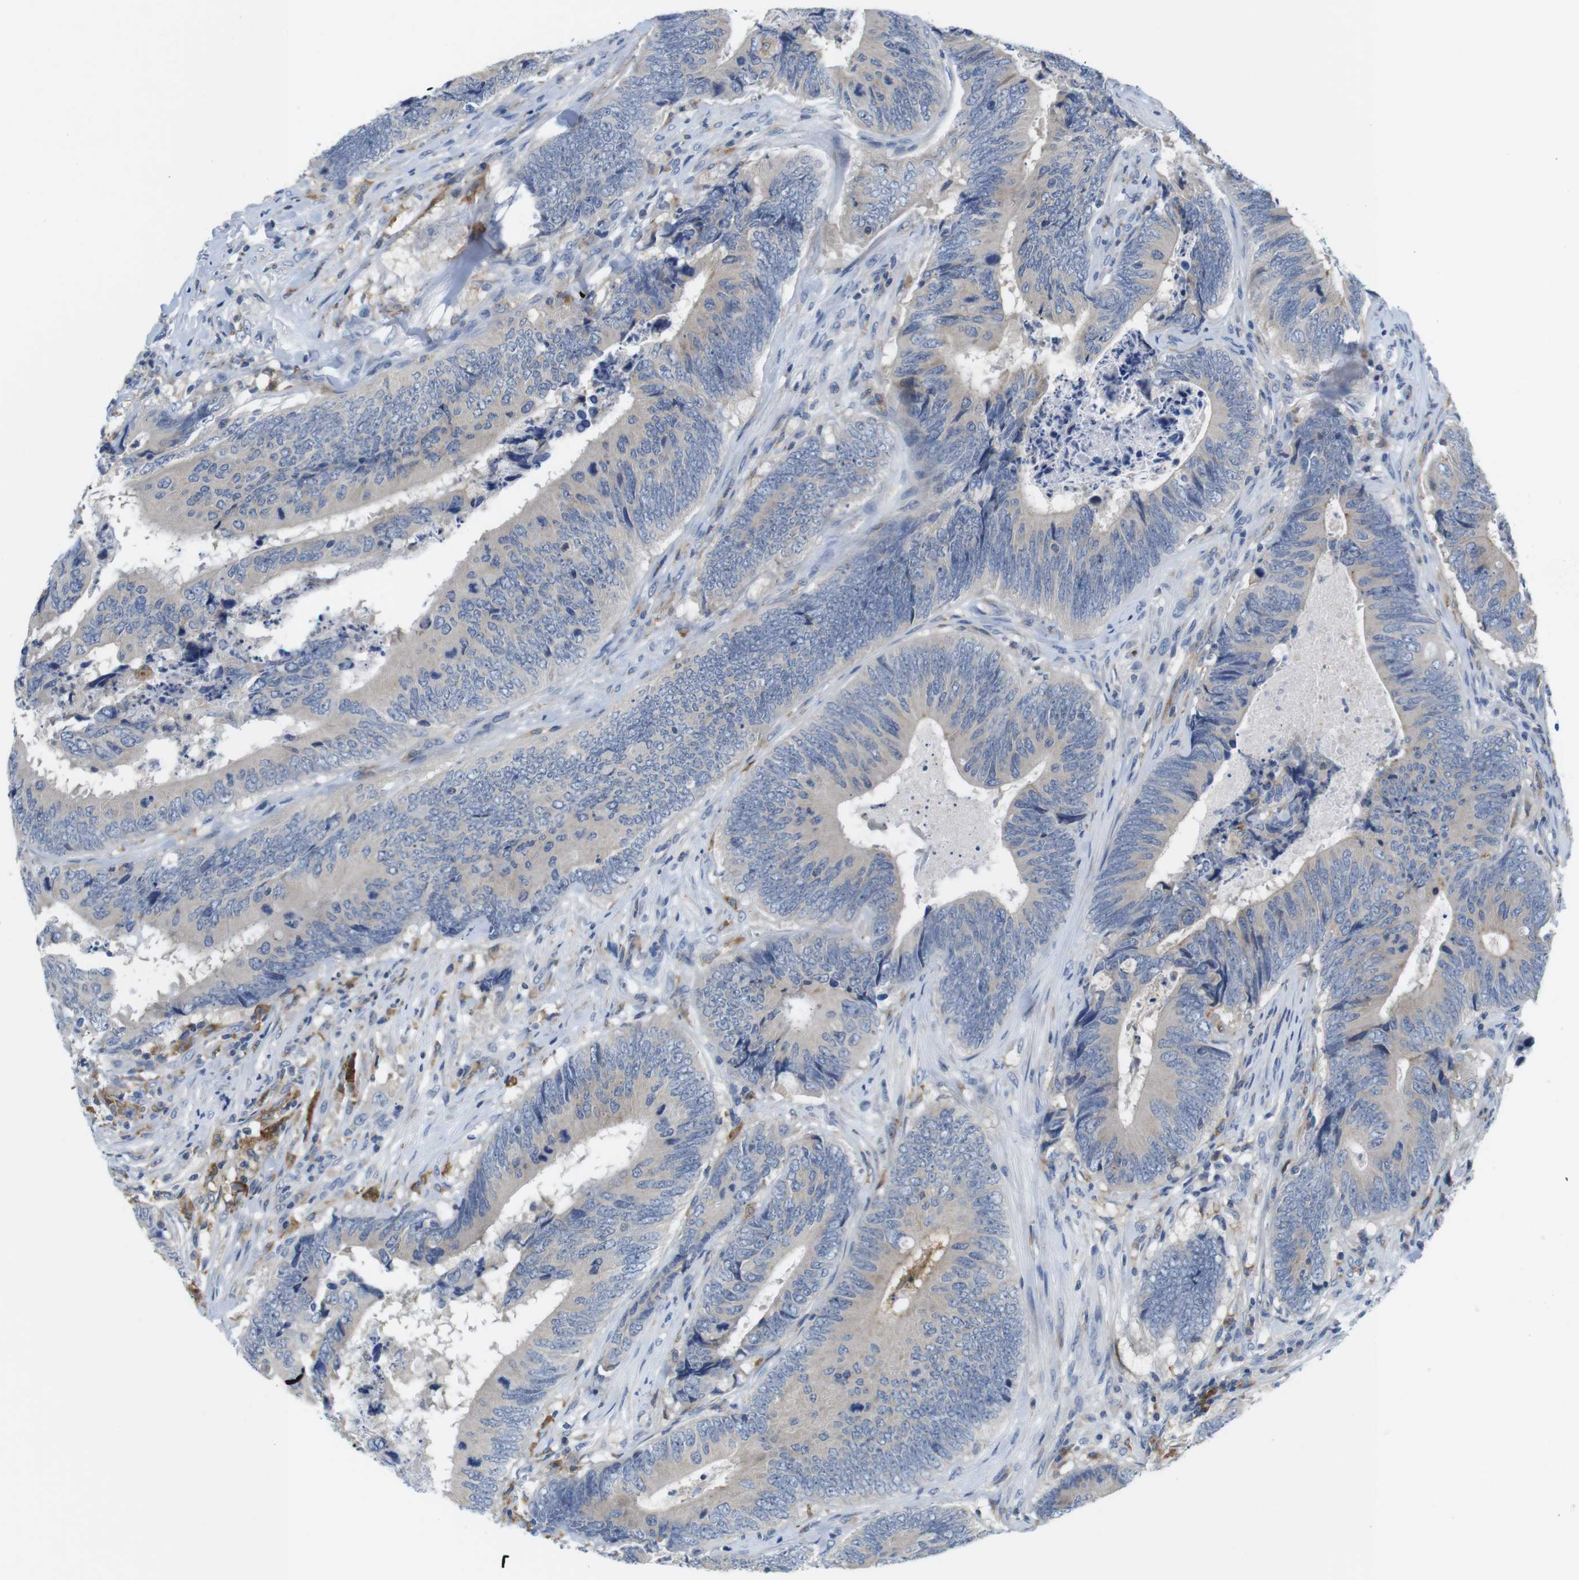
{"staining": {"intensity": "negative", "quantity": "none", "location": "none"}, "tissue": "colorectal cancer", "cell_type": "Tumor cells", "image_type": "cancer", "snomed": [{"axis": "morphology", "description": "Normal tissue, NOS"}, {"axis": "morphology", "description": "Adenocarcinoma, NOS"}, {"axis": "topography", "description": "Colon"}], "caption": "Immunohistochemistry histopathology image of neoplastic tissue: human colorectal cancer stained with DAB (3,3'-diaminobenzidine) shows no significant protein expression in tumor cells. (DAB immunohistochemistry (IHC) visualized using brightfield microscopy, high magnification).", "gene": "CNGA2", "patient": {"sex": "male", "age": 56}}